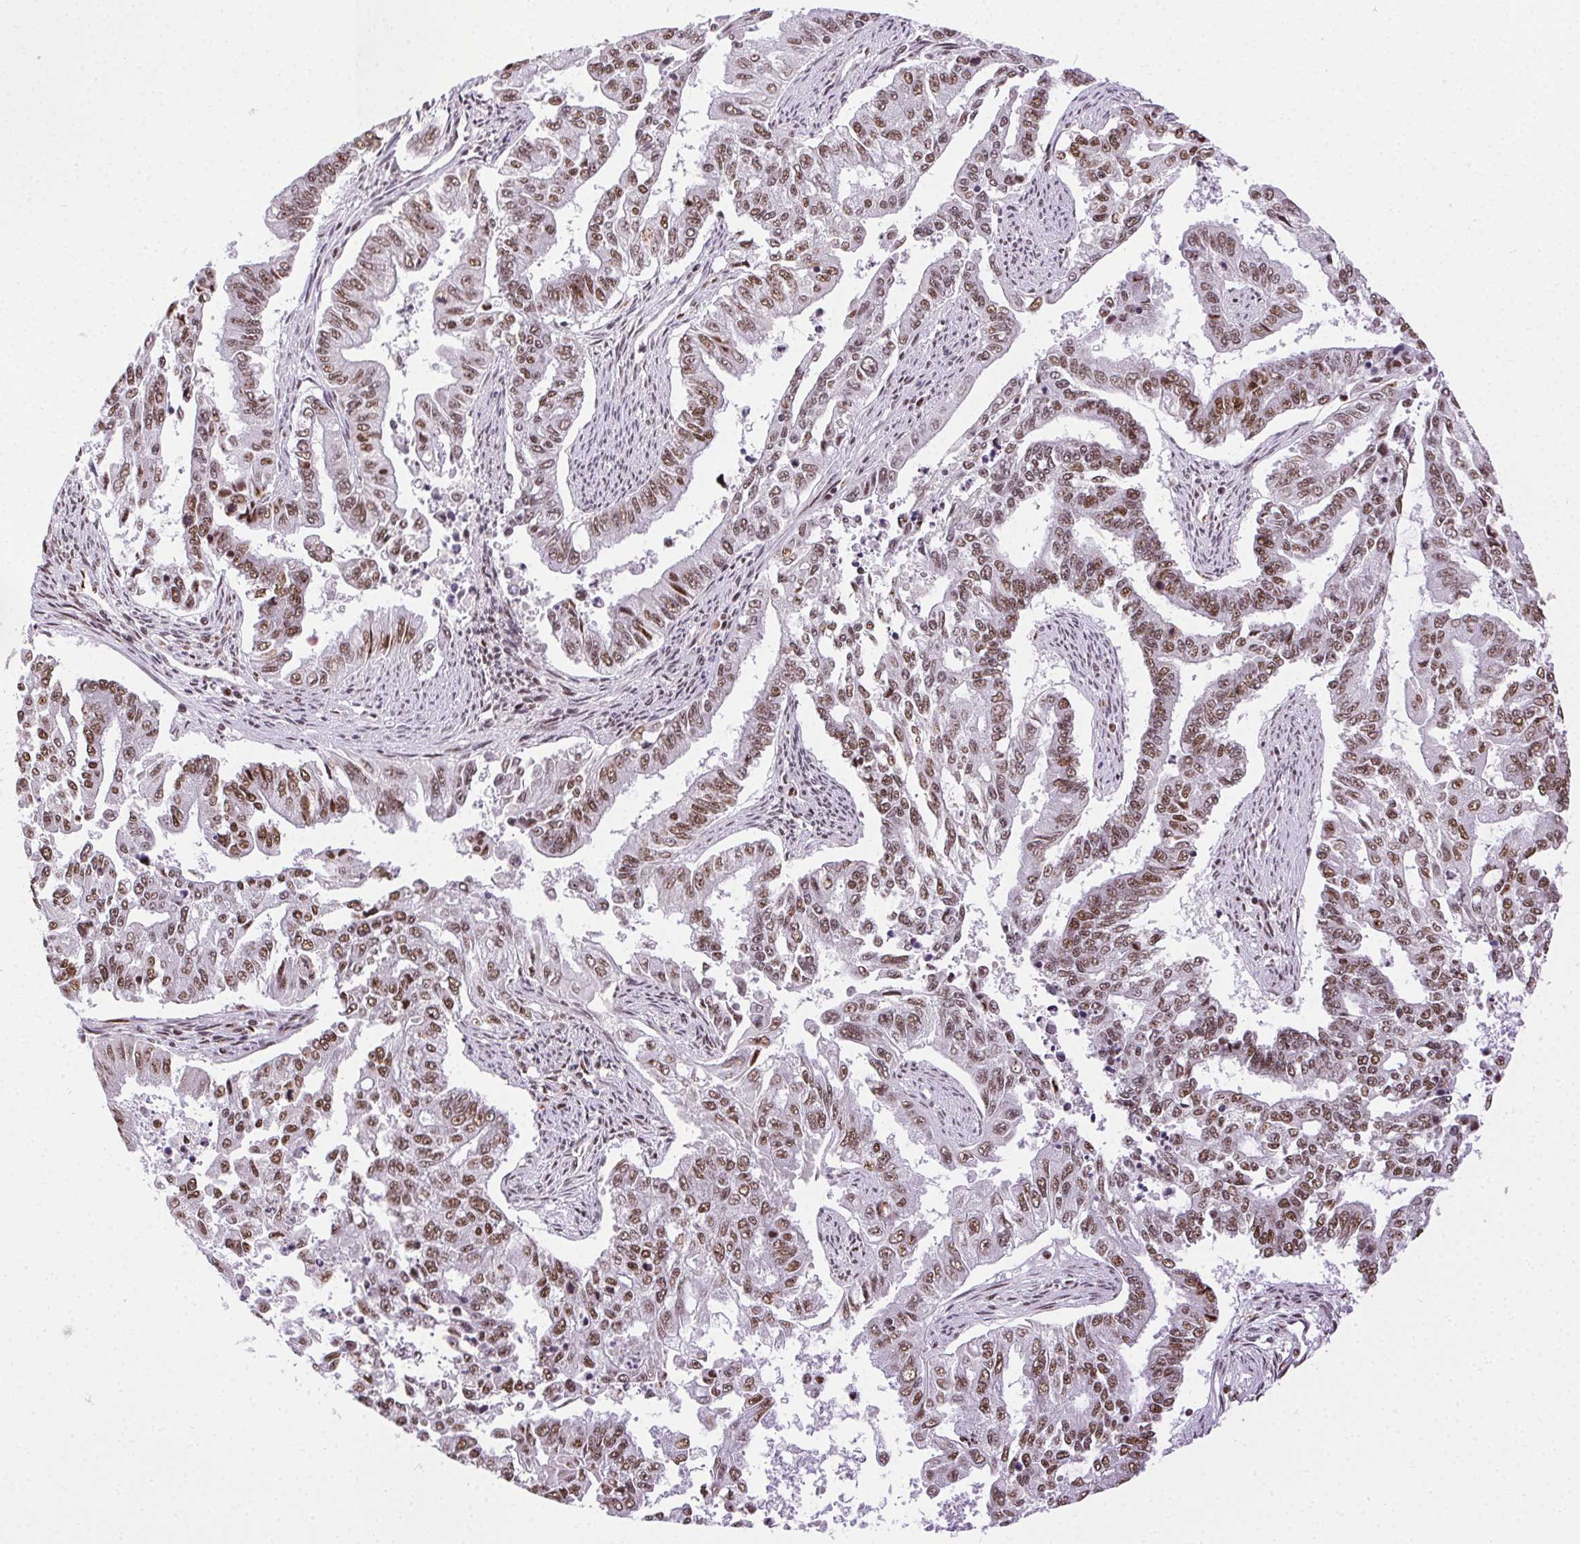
{"staining": {"intensity": "moderate", "quantity": ">75%", "location": "nuclear"}, "tissue": "endometrial cancer", "cell_type": "Tumor cells", "image_type": "cancer", "snomed": [{"axis": "morphology", "description": "Adenocarcinoma, NOS"}, {"axis": "topography", "description": "Uterus"}], "caption": "Immunohistochemistry (IHC) (DAB) staining of human endometrial cancer displays moderate nuclear protein positivity in approximately >75% of tumor cells.", "gene": "TRA2B", "patient": {"sex": "female", "age": 59}}